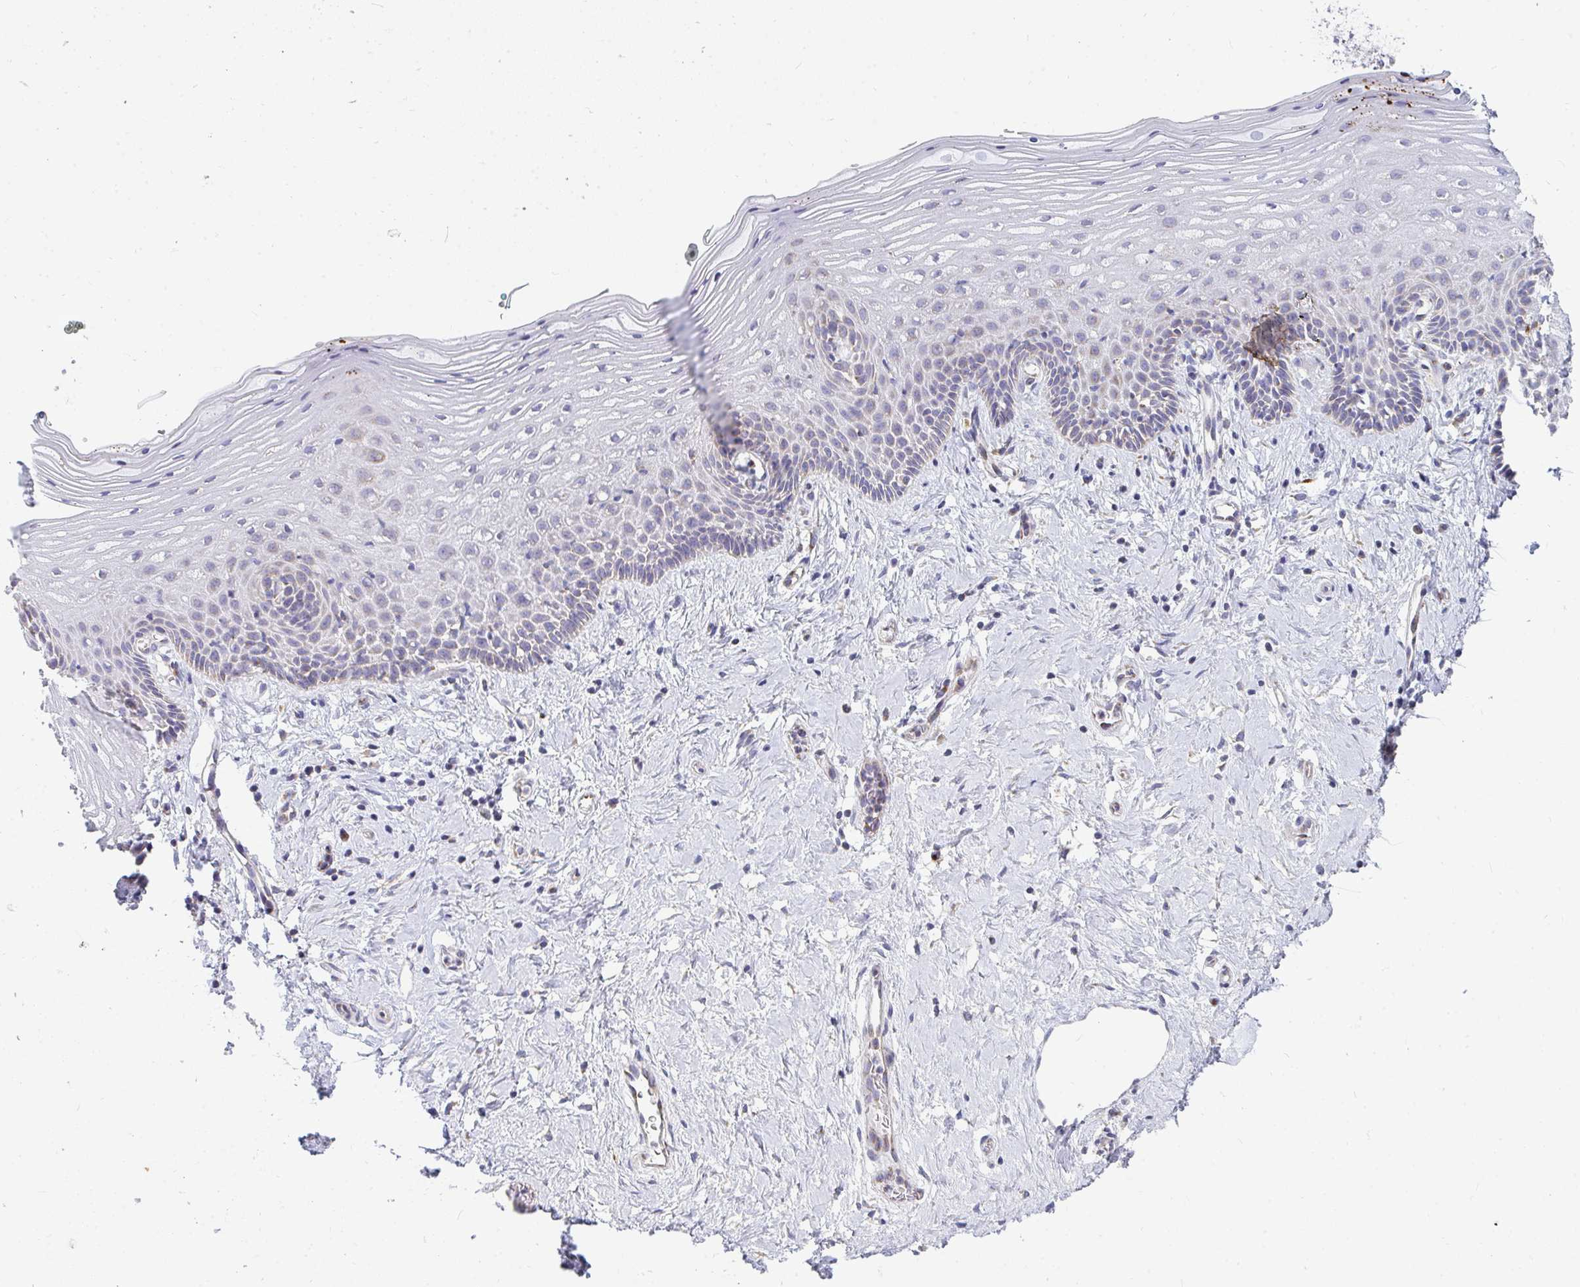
{"staining": {"intensity": "moderate", "quantity": "<25%", "location": "cytoplasmic/membranous"}, "tissue": "vagina", "cell_type": "Squamous epithelial cells", "image_type": "normal", "snomed": [{"axis": "morphology", "description": "Normal tissue, NOS"}, {"axis": "topography", "description": "Vagina"}], "caption": "An IHC photomicrograph of benign tissue is shown. Protein staining in brown shows moderate cytoplasmic/membranous positivity in vagina within squamous epithelial cells.", "gene": "FAHD1", "patient": {"sex": "female", "age": 42}}